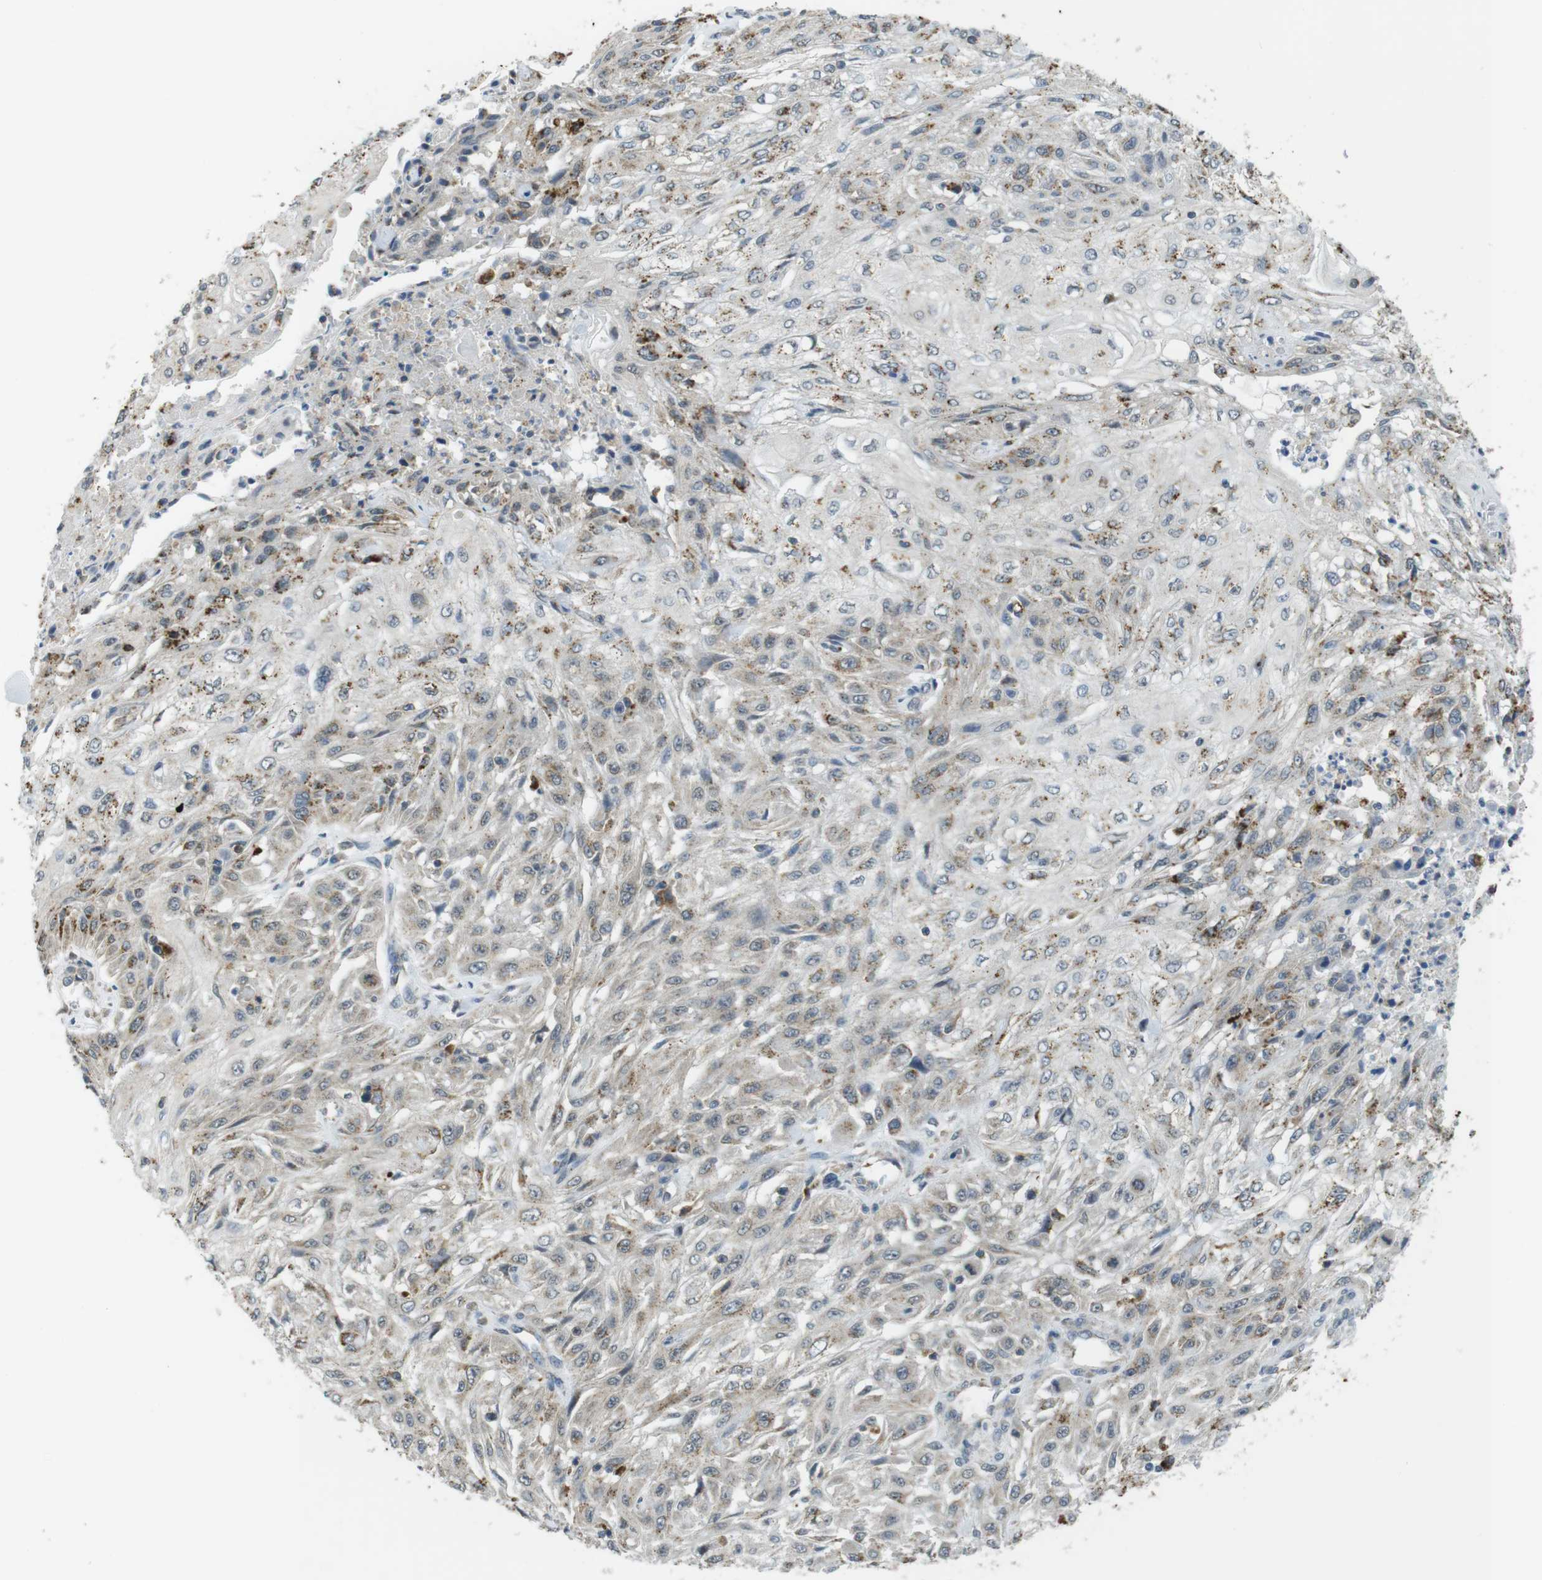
{"staining": {"intensity": "weak", "quantity": ">75%", "location": "cytoplasmic/membranous"}, "tissue": "skin cancer", "cell_type": "Tumor cells", "image_type": "cancer", "snomed": [{"axis": "morphology", "description": "Squamous cell carcinoma, NOS"}, {"axis": "topography", "description": "Skin"}], "caption": "Tumor cells display weak cytoplasmic/membranous expression in approximately >75% of cells in skin cancer (squamous cell carcinoma). The staining is performed using DAB (3,3'-diaminobenzidine) brown chromogen to label protein expression. The nuclei are counter-stained blue using hematoxylin.", "gene": "BRI3BP", "patient": {"sex": "male", "age": 75}}